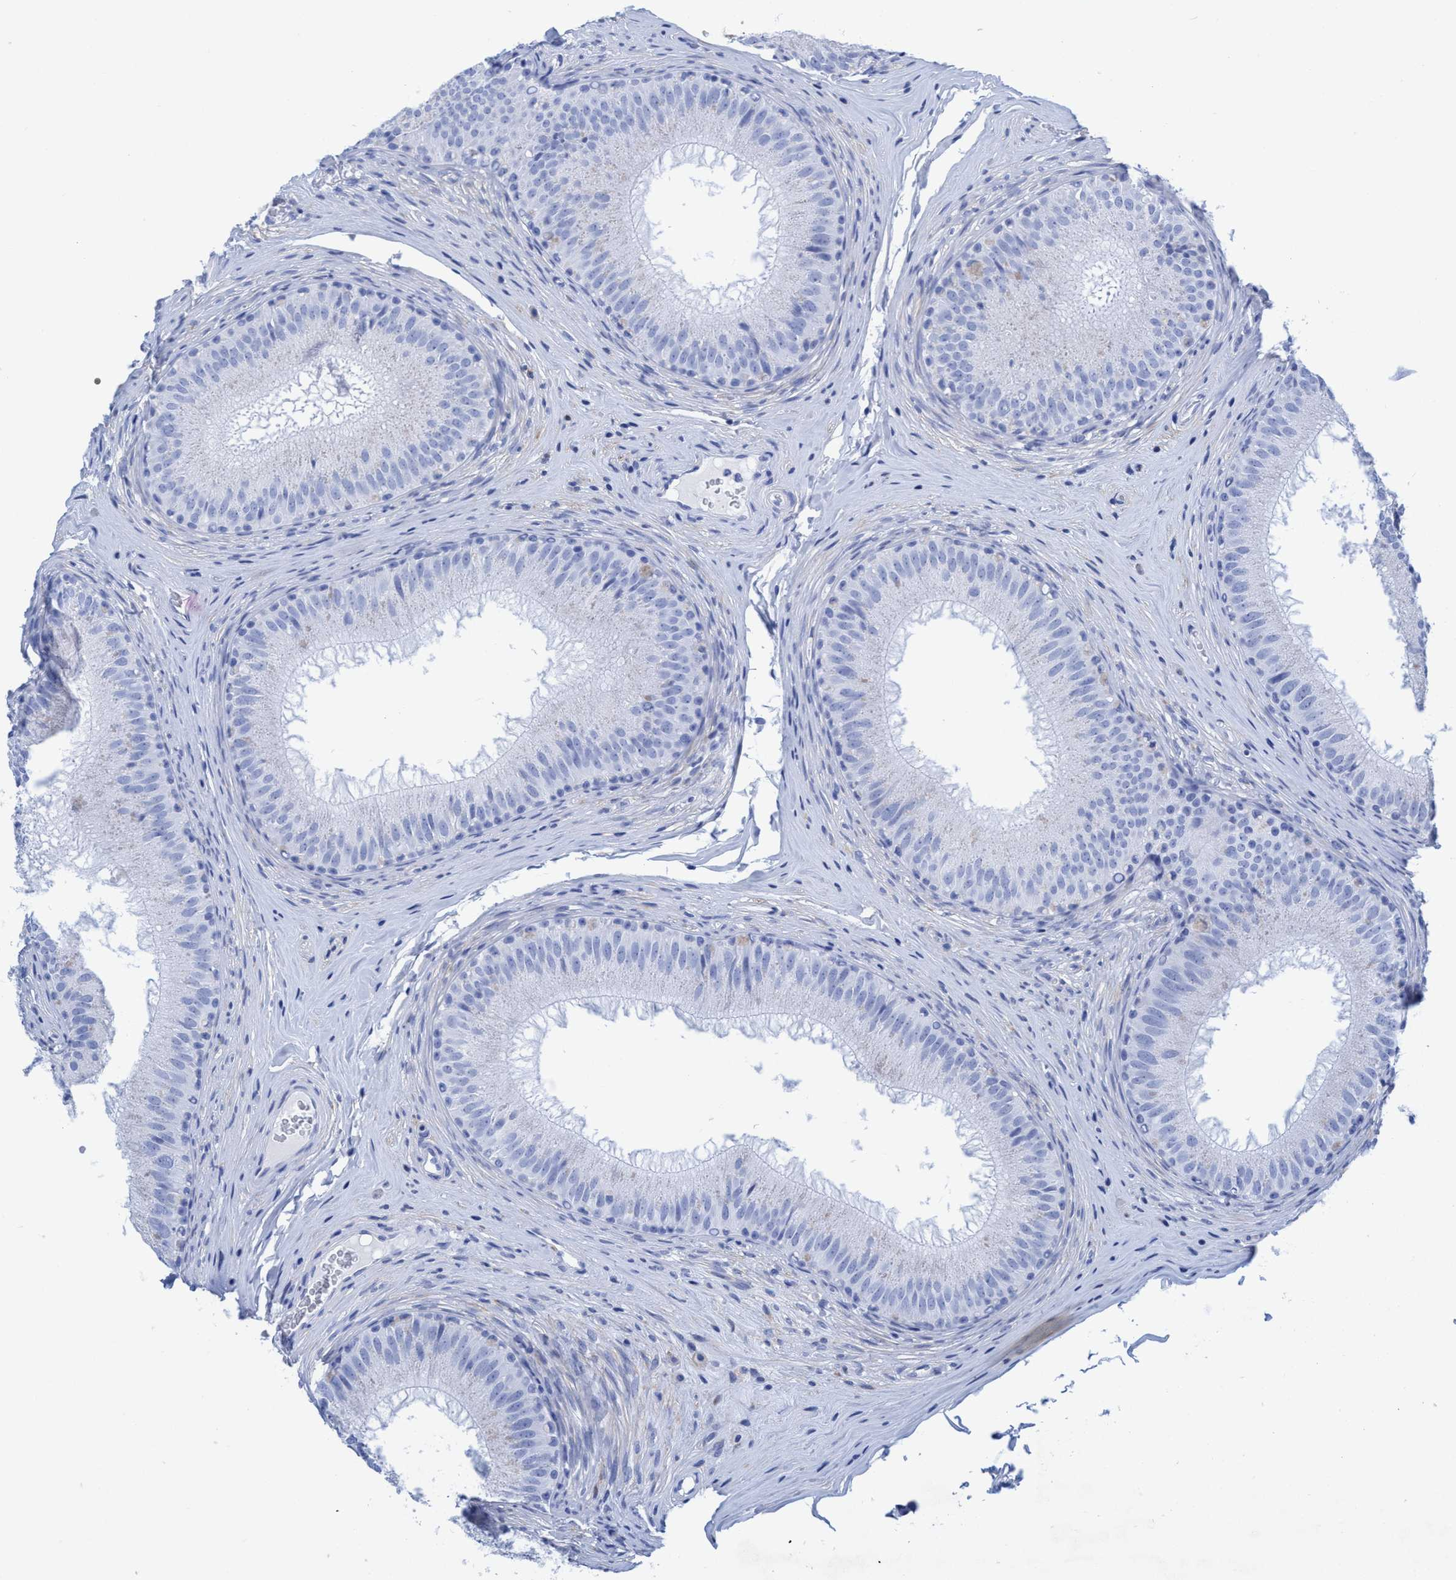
{"staining": {"intensity": "negative", "quantity": "none", "location": "none"}, "tissue": "epididymis", "cell_type": "Glandular cells", "image_type": "normal", "snomed": [{"axis": "morphology", "description": "Normal tissue, NOS"}, {"axis": "topography", "description": "Epididymis"}], "caption": "This is an immunohistochemistry histopathology image of normal human epididymis. There is no expression in glandular cells.", "gene": "PLPPR1", "patient": {"sex": "male", "age": 32}}